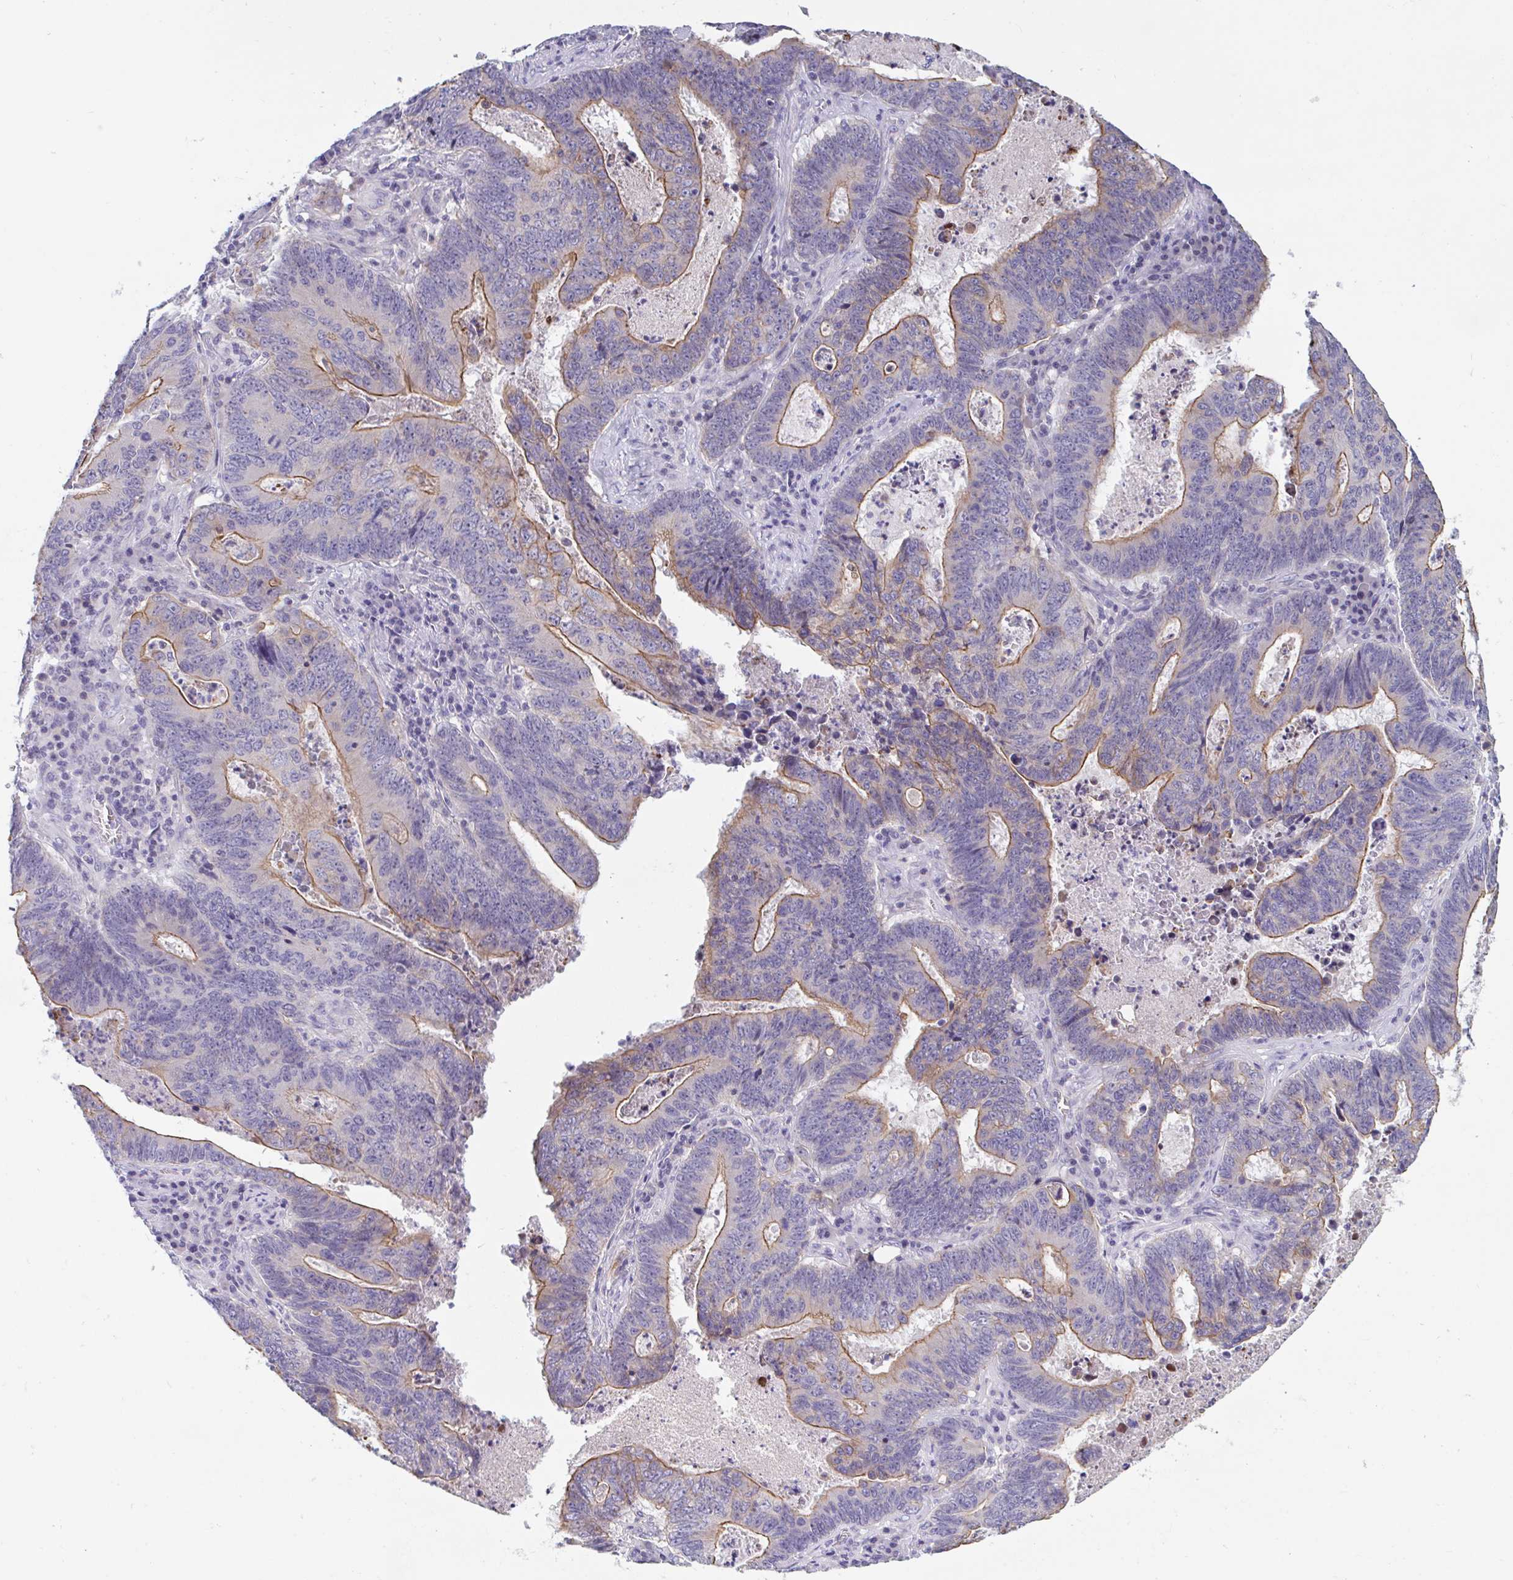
{"staining": {"intensity": "moderate", "quantity": "25%-75%", "location": "cytoplasmic/membranous"}, "tissue": "lung cancer", "cell_type": "Tumor cells", "image_type": "cancer", "snomed": [{"axis": "morphology", "description": "Aneuploidy"}, {"axis": "morphology", "description": "Adenocarcinoma, NOS"}, {"axis": "morphology", "description": "Adenocarcinoma primary or metastatic"}, {"axis": "topography", "description": "Lung"}], "caption": "Immunohistochemistry micrograph of neoplastic tissue: lung cancer stained using immunohistochemistry displays medium levels of moderate protein expression localized specifically in the cytoplasmic/membranous of tumor cells, appearing as a cytoplasmic/membranous brown color.", "gene": "UNKL", "patient": {"sex": "female", "age": 75}}